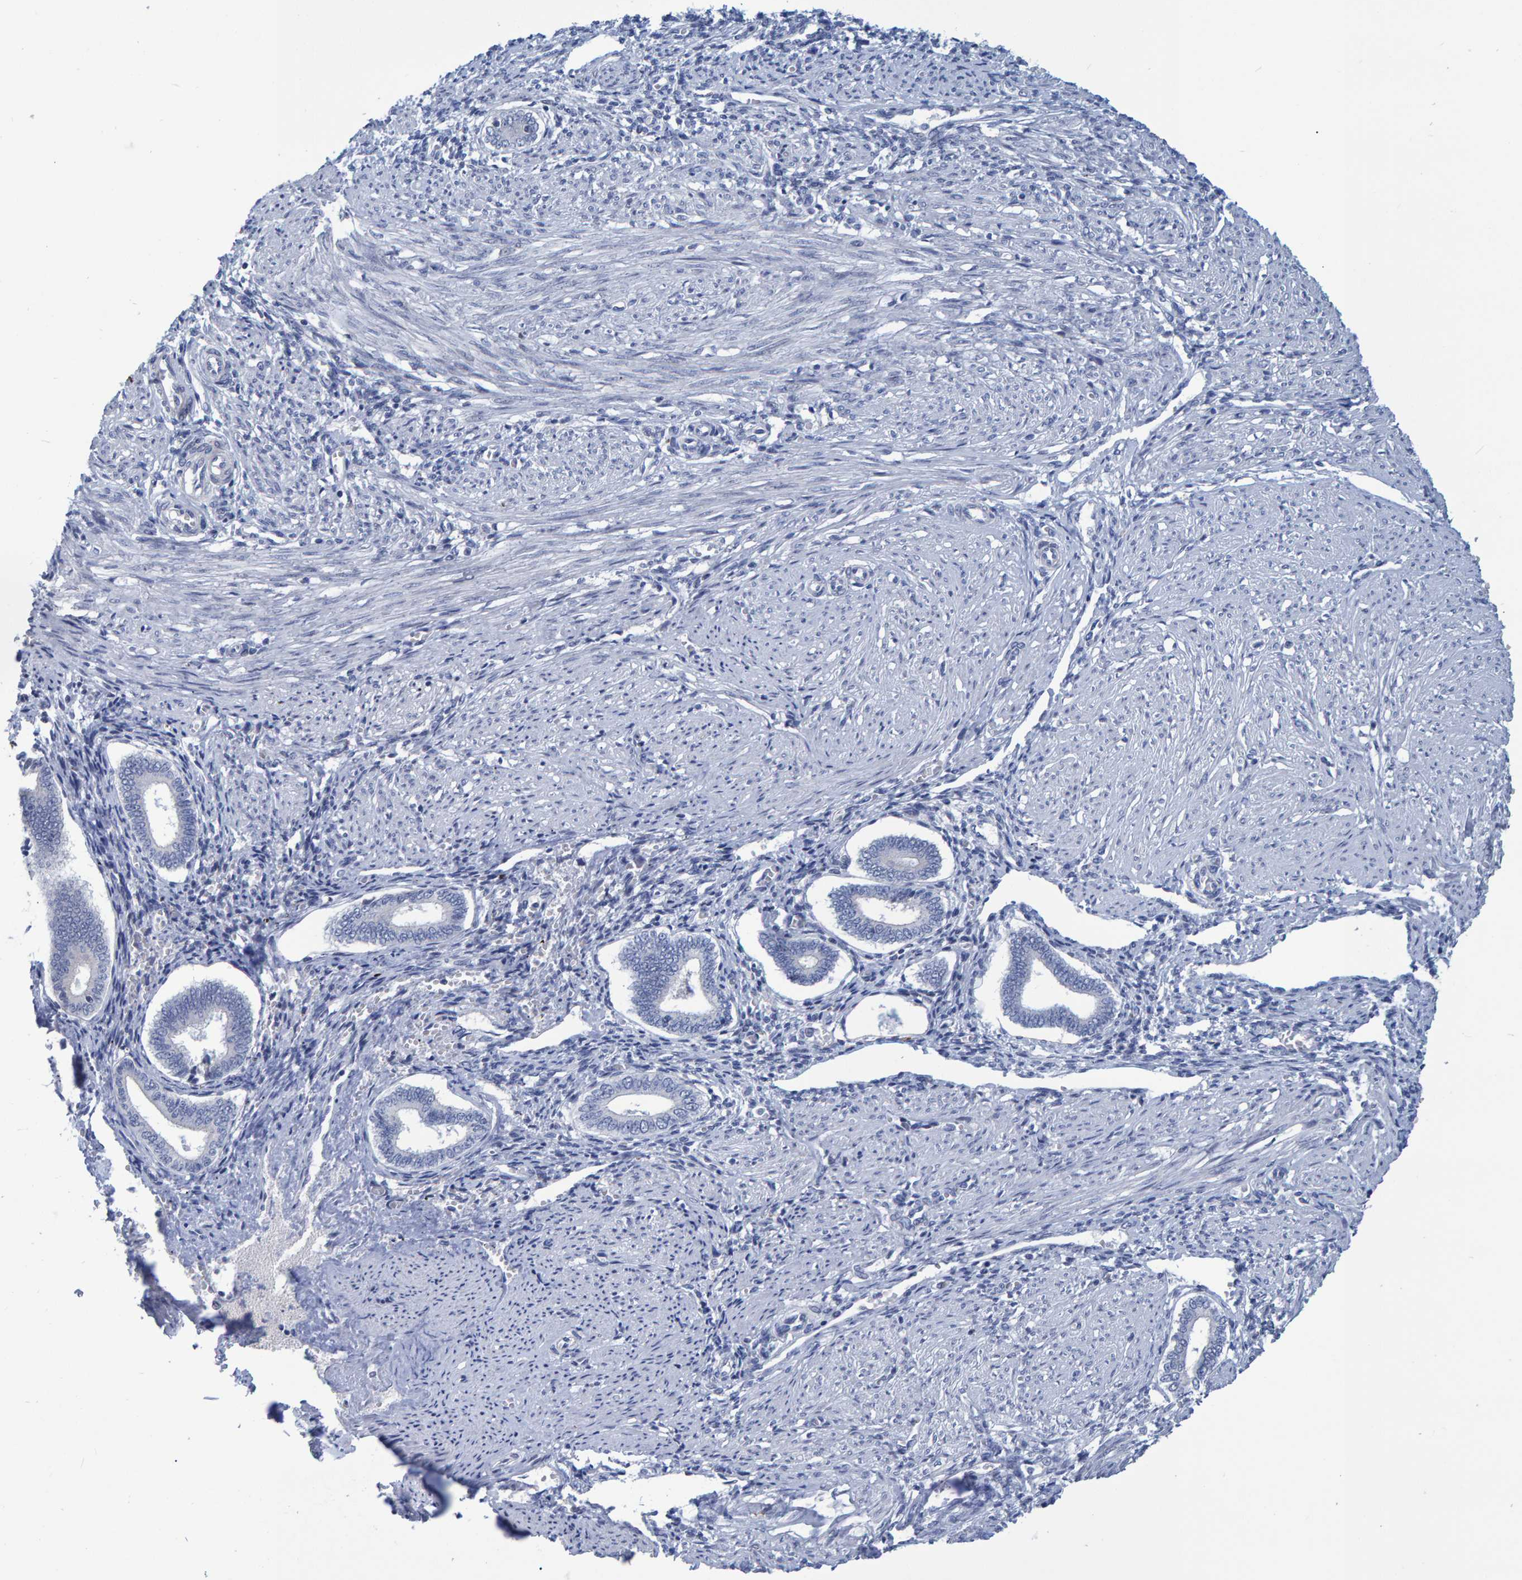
{"staining": {"intensity": "negative", "quantity": "none", "location": "none"}, "tissue": "endometrium", "cell_type": "Cells in endometrial stroma", "image_type": "normal", "snomed": [{"axis": "morphology", "description": "Normal tissue, NOS"}, {"axis": "topography", "description": "Endometrium"}], "caption": "IHC histopathology image of benign endometrium: human endometrium stained with DAB (3,3'-diaminobenzidine) shows no significant protein expression in cells in endometrial stroma. (Immunohistochemistry (ihc), brightfield microscopy, high magnification).", "gene": "PROCA1", "patient": {"sex": "female", "age": 42}}